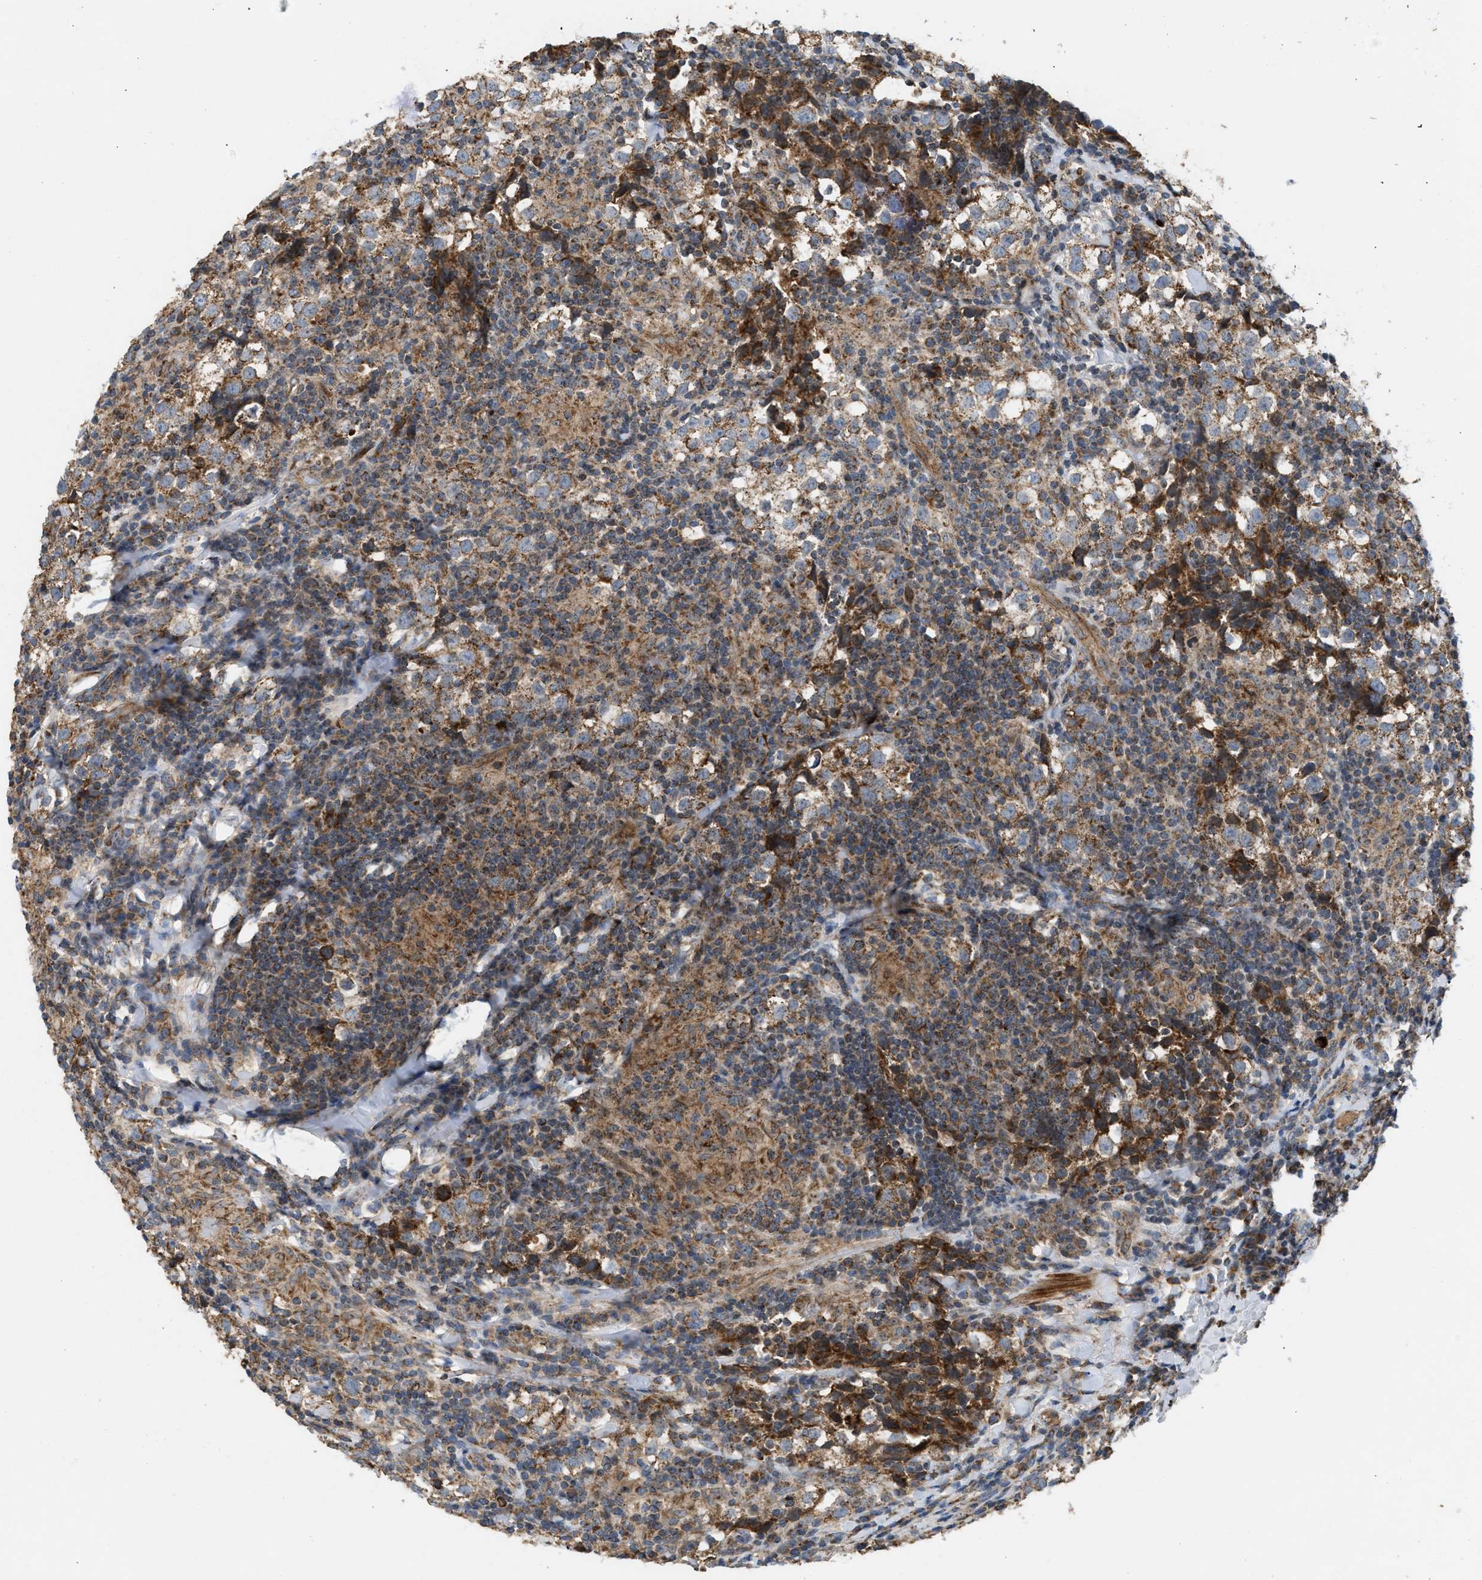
{"staining": {"intensity": "moderate", "quantity": ">75%", "location": "cytoplasmic/membranous"}, "tissue": "testis cancer", "cell_type": "Tumor cells", "image_type": "cancer", "snomed": [{"axis": "morphology", "description": "Seminoma, NOS"}, {"axis": "morphology", "description": "Carcinoma, Embryonal, NOS"}, {"axis": "topography", "description": "Testis"}], "caption": "Human testis cancer stained with a protein marker shows moderate staining in tumor cells.", "gene": "TACO1", "patient": {"sex": "male", "age": 36}}